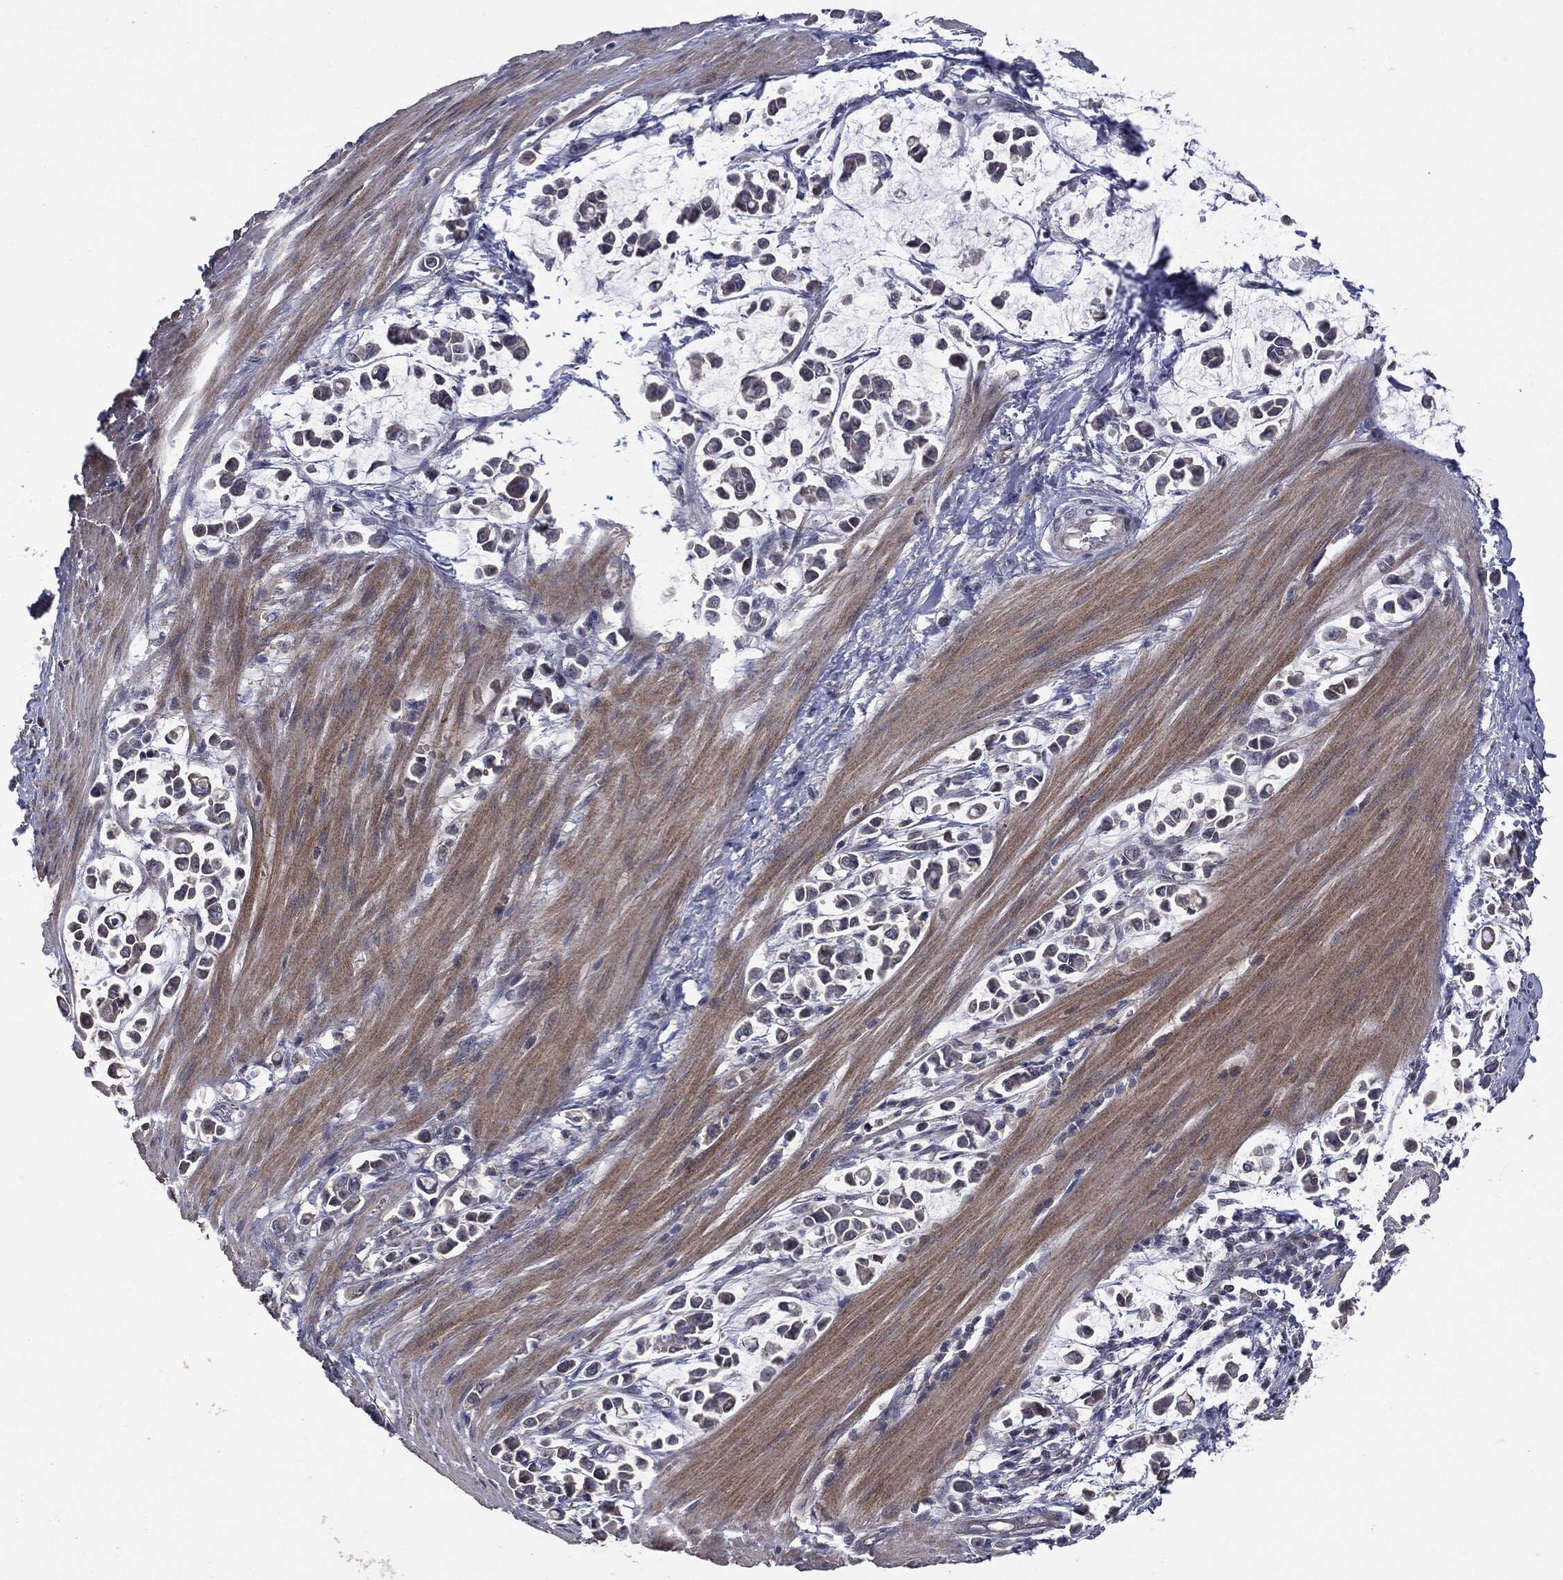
{"staining": {"intensity": "negative", "quantity": "none", "location": "none"}, "tissue": "stomach cancer", "cell_type": "Tumor cells", "image_type": "cancer", "snomed": [{"axis": "morphology", "description": "Adenocarcinoma, NOS"}, {"axis": "topography", "description": "Stomach"}], "caption": "The histopathology image shows no significant positivity in tumor cells of stomach cancer (adenocarcinoma).", "gene": "MTOR", "patient": {"sex": "male", "age": 82}}